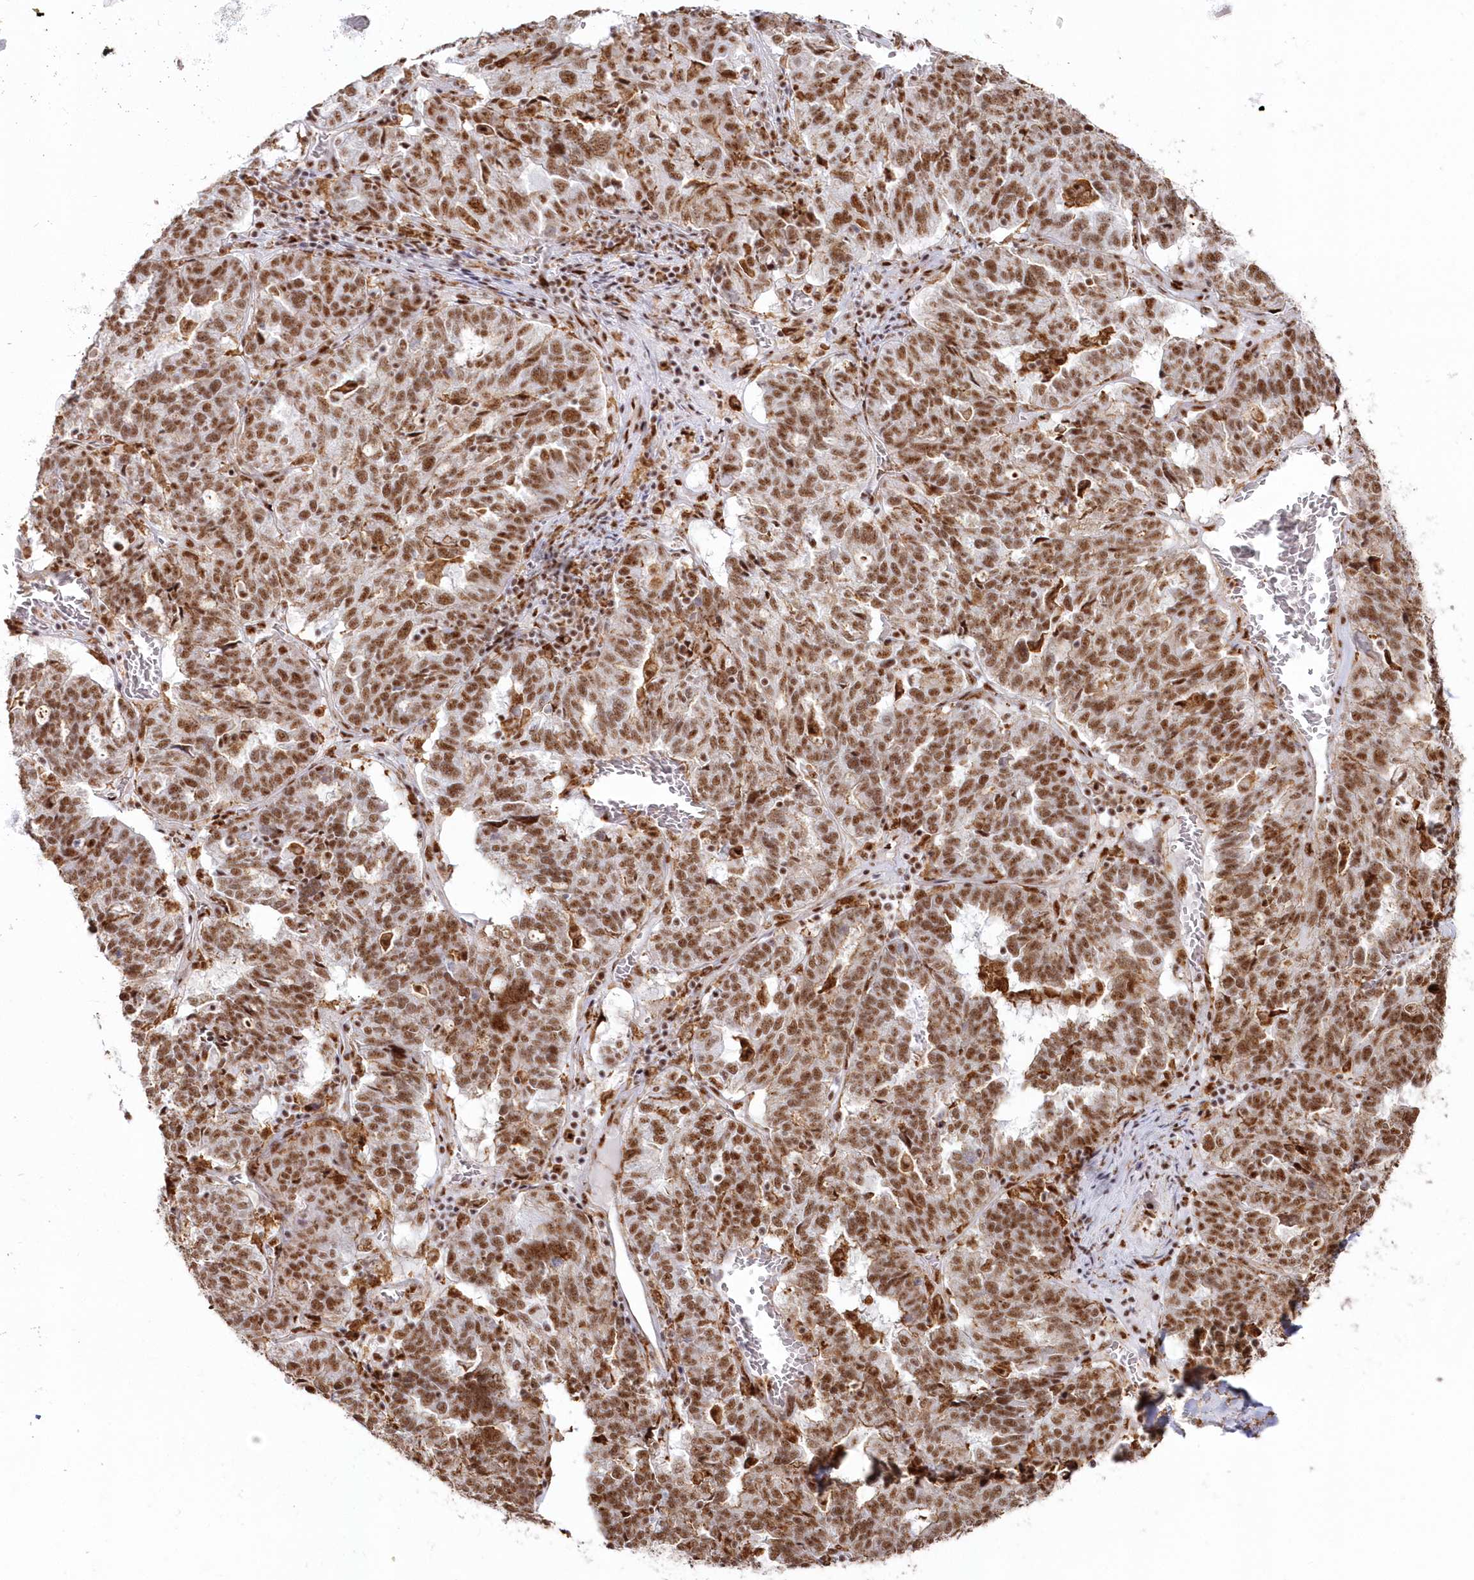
{"staining": {"intensity": "moderate", "quantity": ">75%", "location": "nuclear"}, "tissue": "ovarian cancer", "cell_type": "Tumor cells", "image_type": "cancer", "snomed": [{"axis": "morphology", "description": "Cystadenocarcinoma, serous, NOS"}, {"axis": "topography", "description": "Ovary"}], "caption": "The image reveals immunohistochemical staining of serous cystadenocarcinoma (ovarian). There is moderate nuclear positivity is seen in approximately >75% of tumor cells.", "gene": "DDX46", "patient": {"sex": "female", "age": 59}}